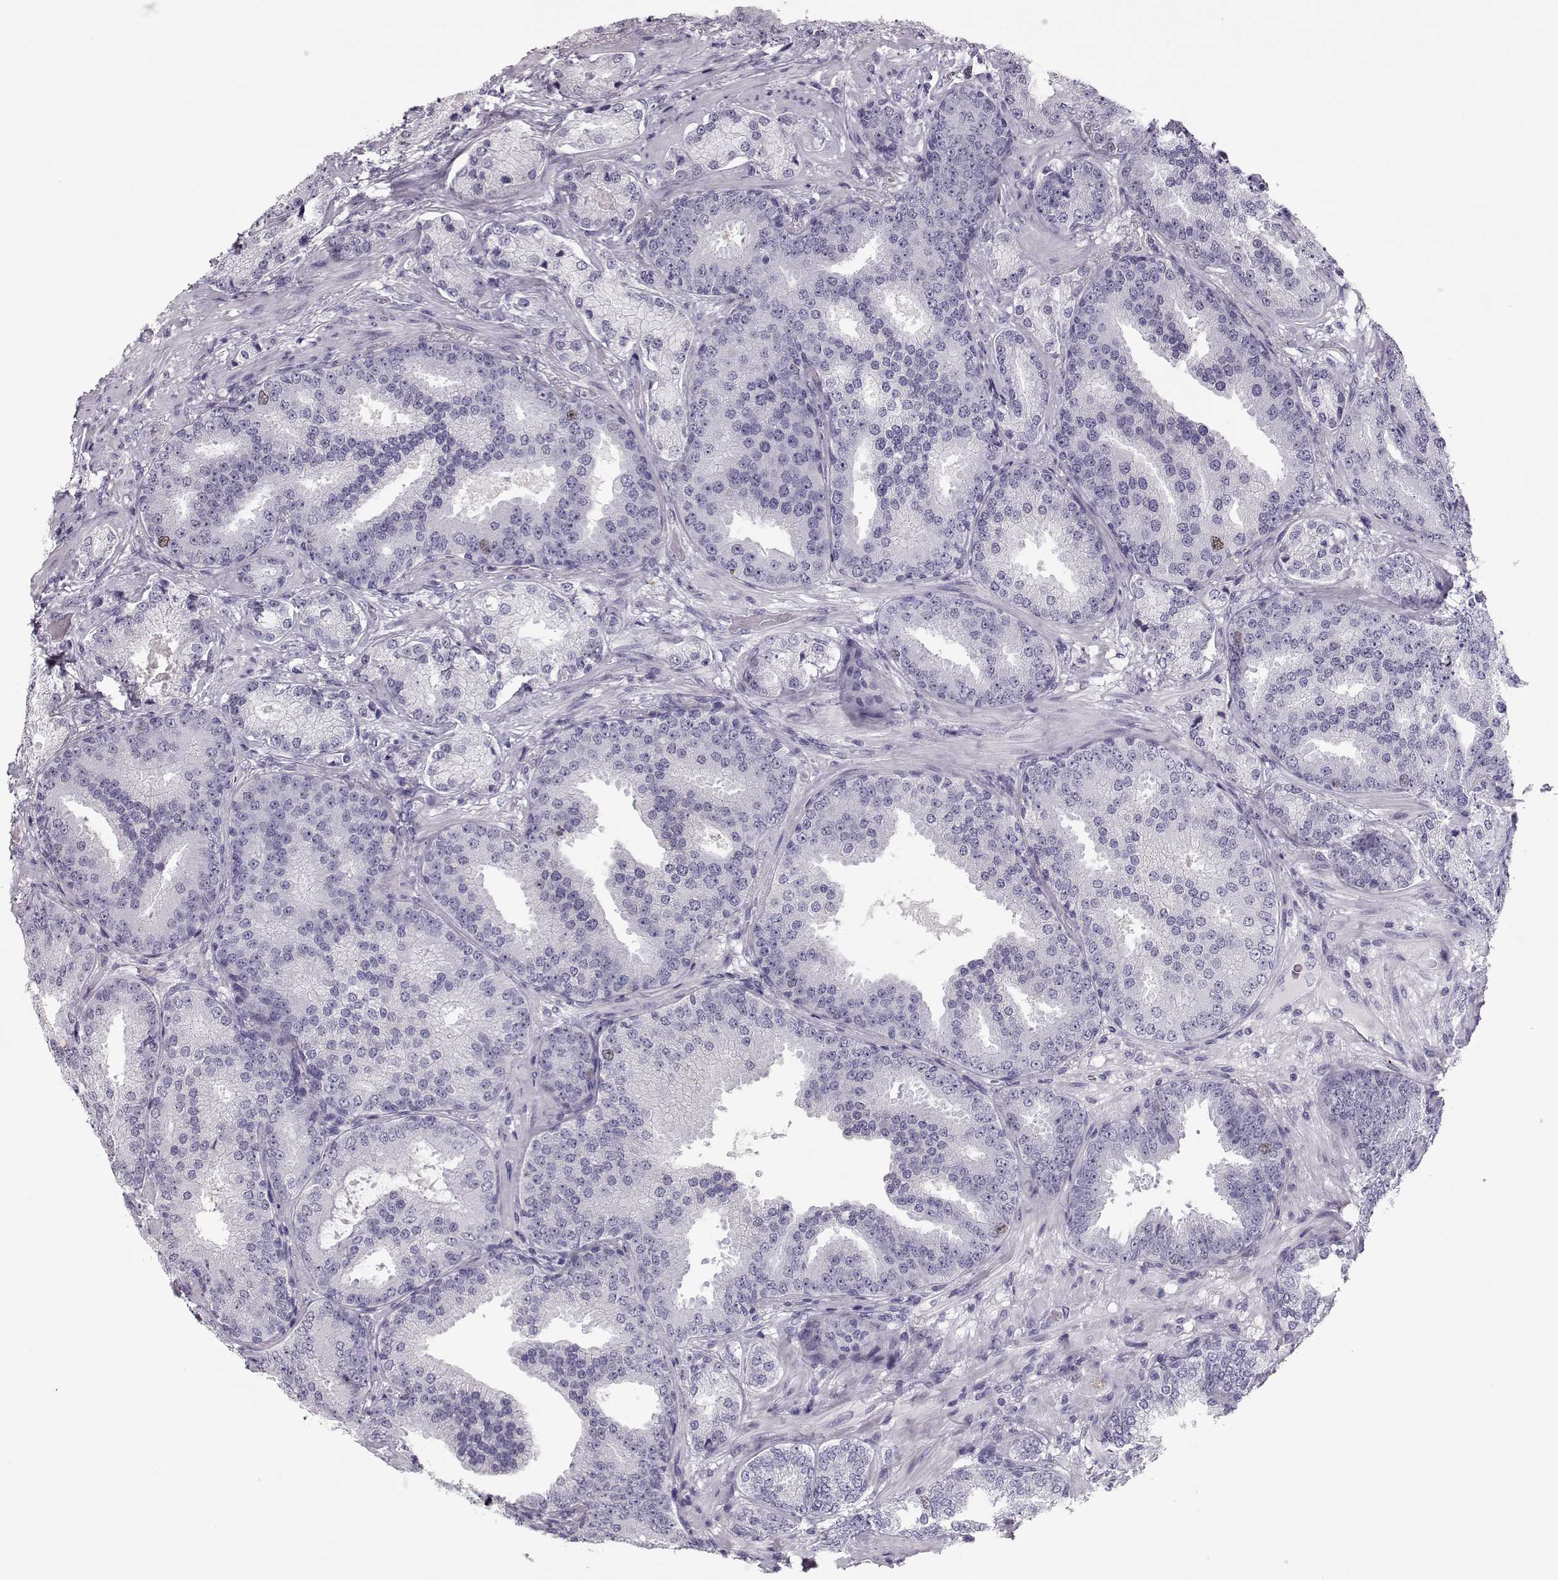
{"staining": {"intensity": "negative", "quantity": "none", "location": "none"}, "tissue": "prostate cancer", "cell_type": "Tumor cells", "image_type": "cancer", "snomed": [{"axis": "morphology", "description": "Adenocarcinoma, Low grade"}, {"axis": "topography", "description": "Prostate"}], "caption": "DAB (3,3'-diaminobenzidine) immunohistochemical staining of human prostate low-grade adenocarcinoma exhibits no significant positivity in tumor cells.", "gene": "SGO1", "patient": {"sex": "male", "age": 68}}